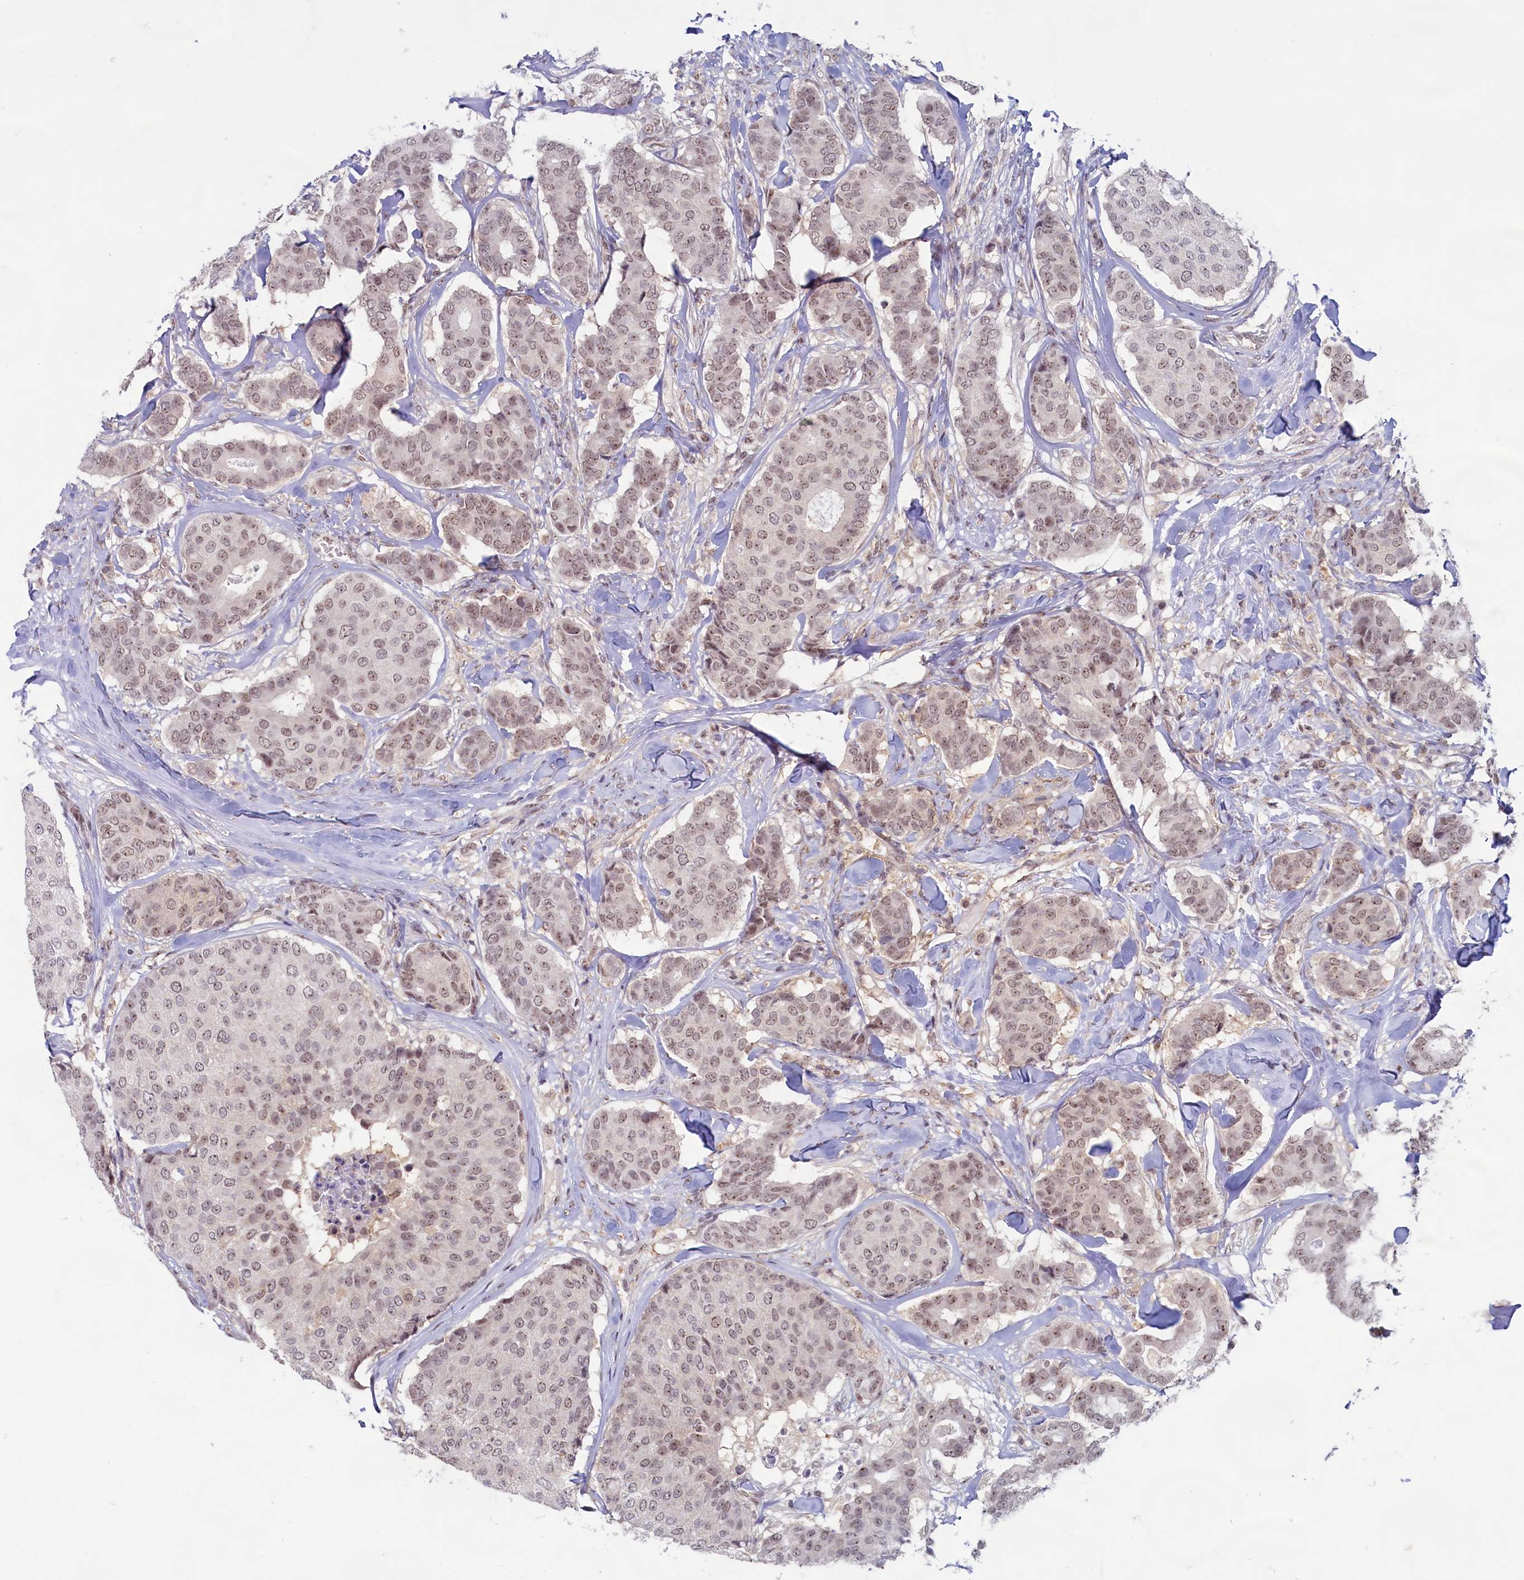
{"staining": {"intensity": "weak", "quantity": "25%-75%", "location": "nuclear"}, "tissue": "breast cancer", "cell_type": "Tumor cells", "image_type": "cancer", "snomed": [{"axis": "morphology", "description": "Duct carcinoma"}, {"axis": "topography", "description": "Breast"}], "caption": "Immunohistochemistry of human breast cancer (intraductal carcinoma) exhibits low levels of weak nuclear positivity in about 25%-75% of tumor cells.", "gene": "C1D", "patient": {"sex": "female", "age": 75}}